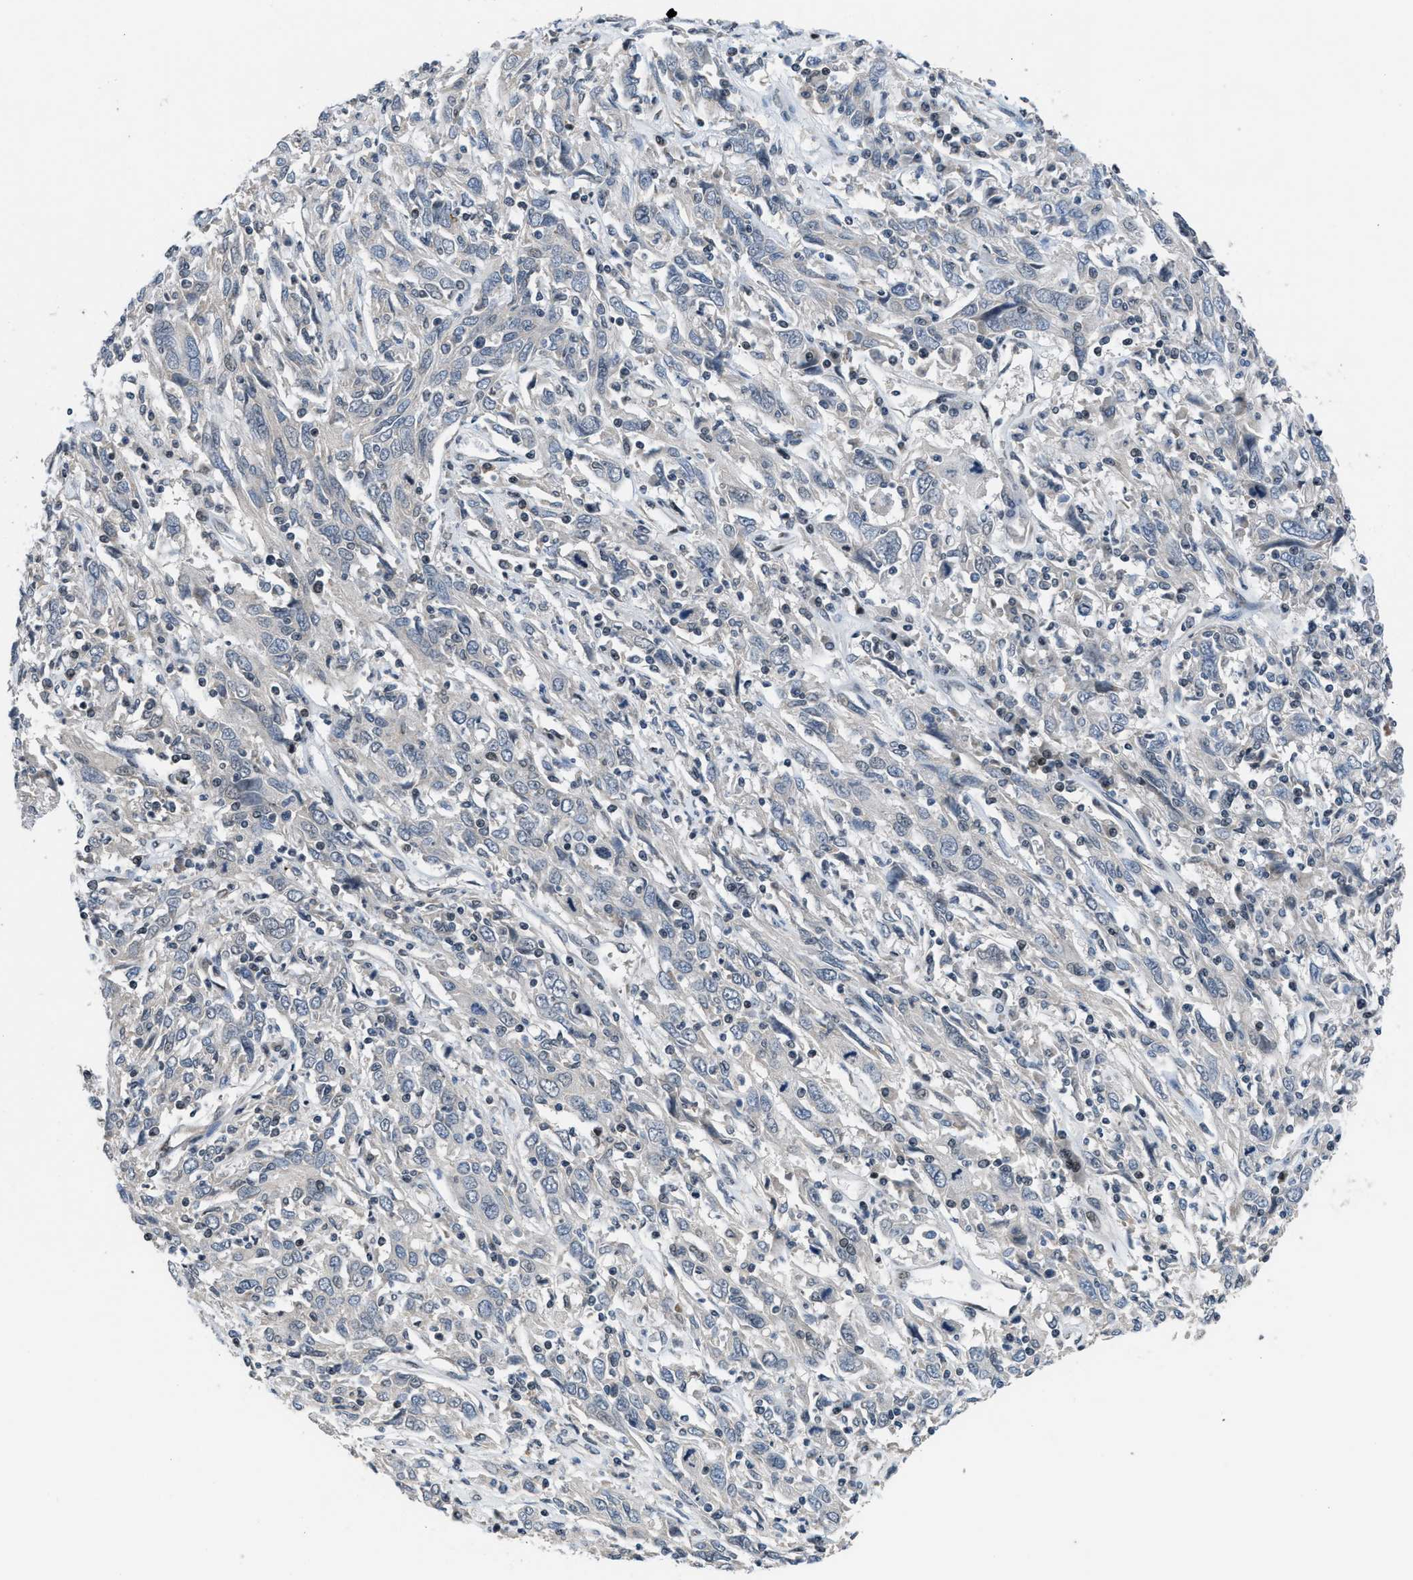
{"staining": {"intensity": "negative", "quantity": "none", "location": "none"}, "tissue": "cervical cancer", "cell_type": "Tumor cells", "image_type": "cancer", "snomed": [{"axis": "morphology", "description": "Squamous cell carcinoma, NOS"}, {"axis": "topography", "description": "Cervix"}], "caption": "This image is of cervical squamous cell carcinoma stained with immunohistochemistry to label a protein in brown with the nuclei are counter-stained blue. There is no expression in tumor cells.", "gene": "SETD5", "patient": {"sex": "female", "age": 46}}